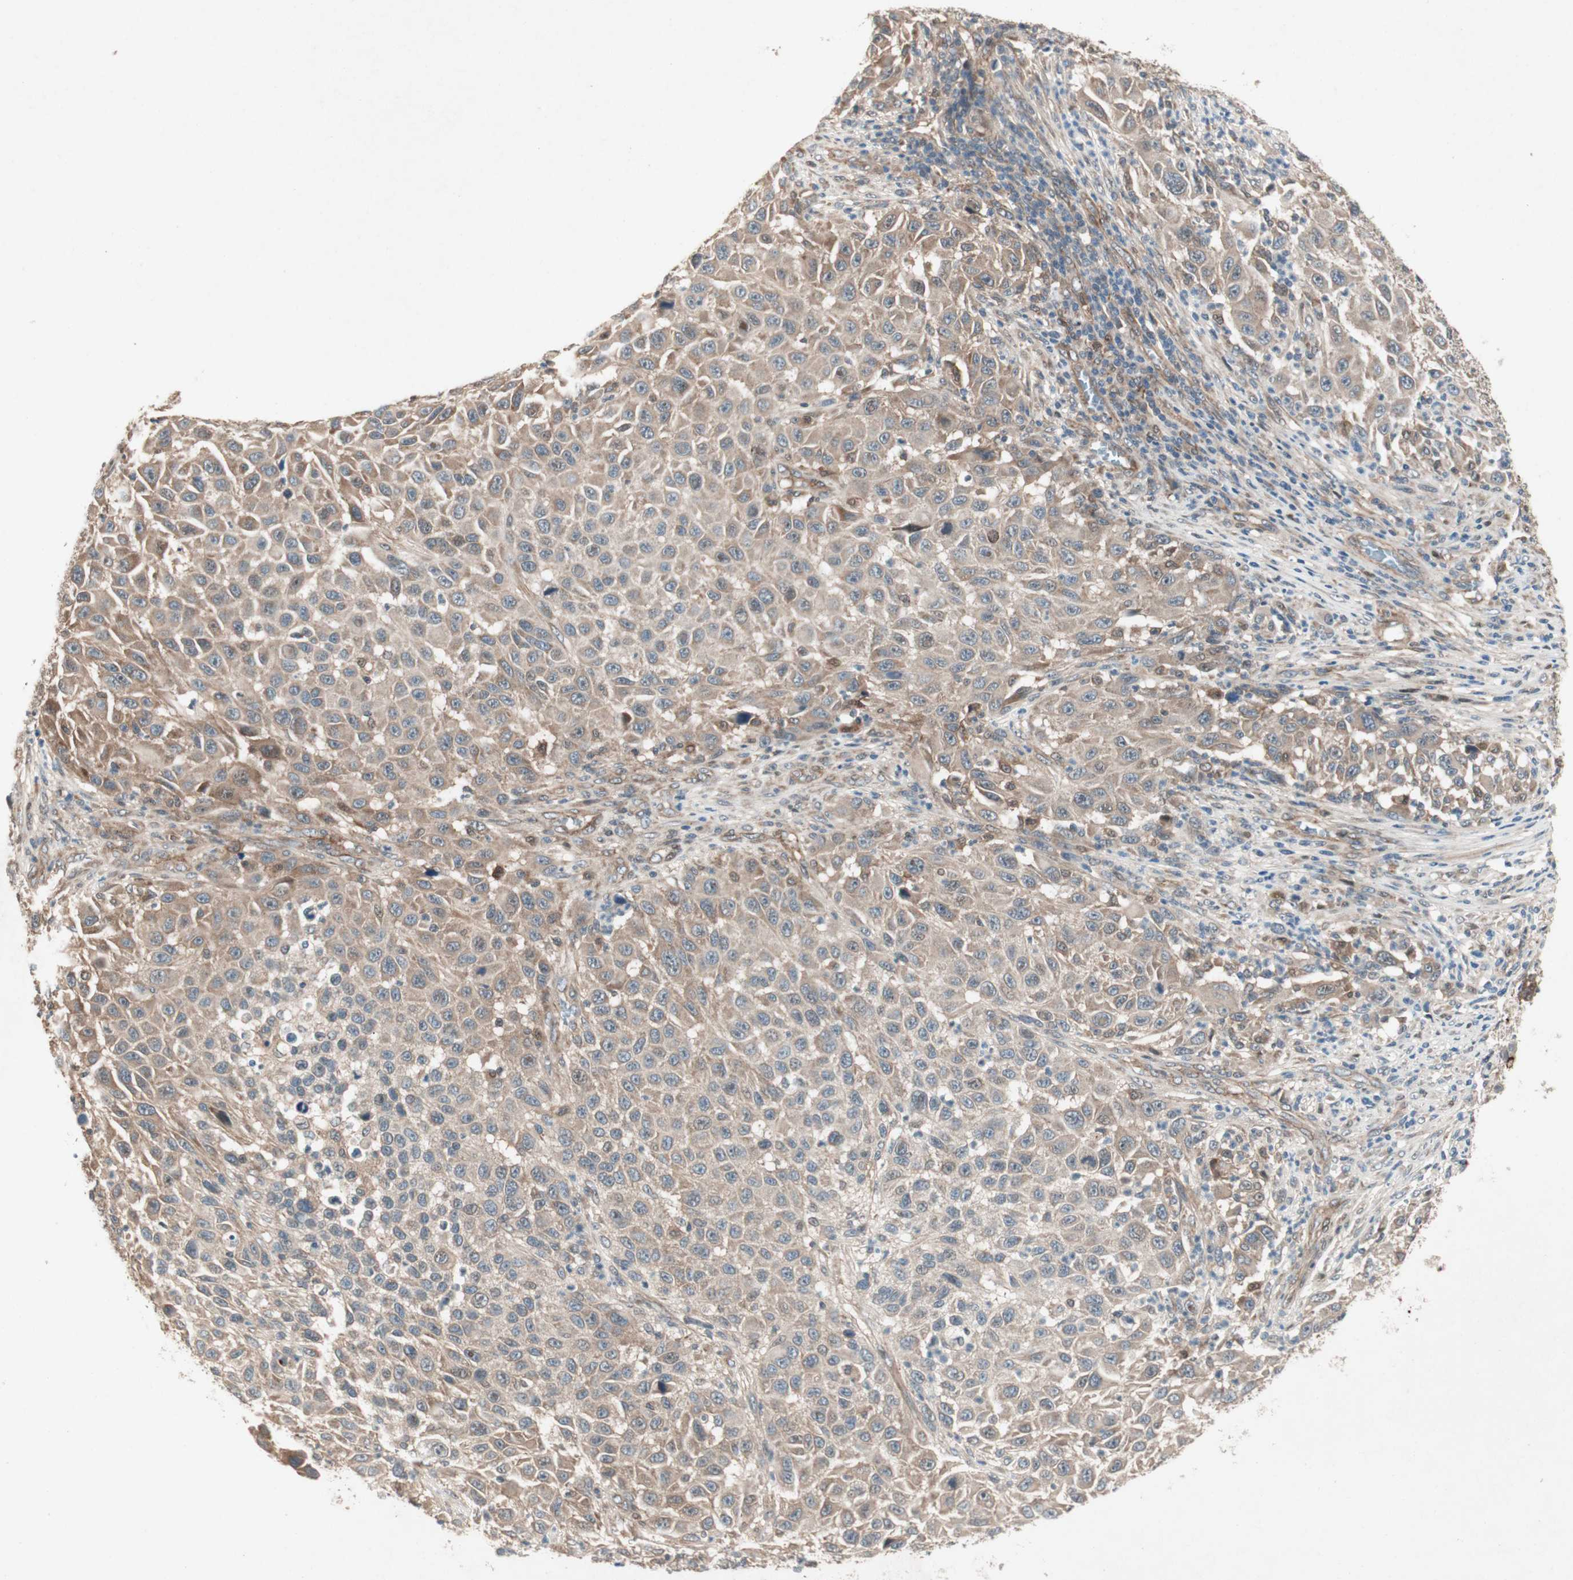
{"staining": {"intensity": "weak", "quantity": "25%-75%", "location": "cytoplasmic/membranous"}, "tissue": "melanoma", "cell_type": "Tumor cells", "image_type": "cancer", "snomed": [{"axis": "morphology", "description": "Malignant melanoma, Metastatic site"}, {"axis": "topography", "description": "Lymph node"}], "caption": "Tumor cells demonstrate low levels of weak cytoplasmic/membranous expression in approximately 25%-75% of cells in human melanoma.", "gene": "SDSL", "patient": {"sex": "male", "age": 61}}